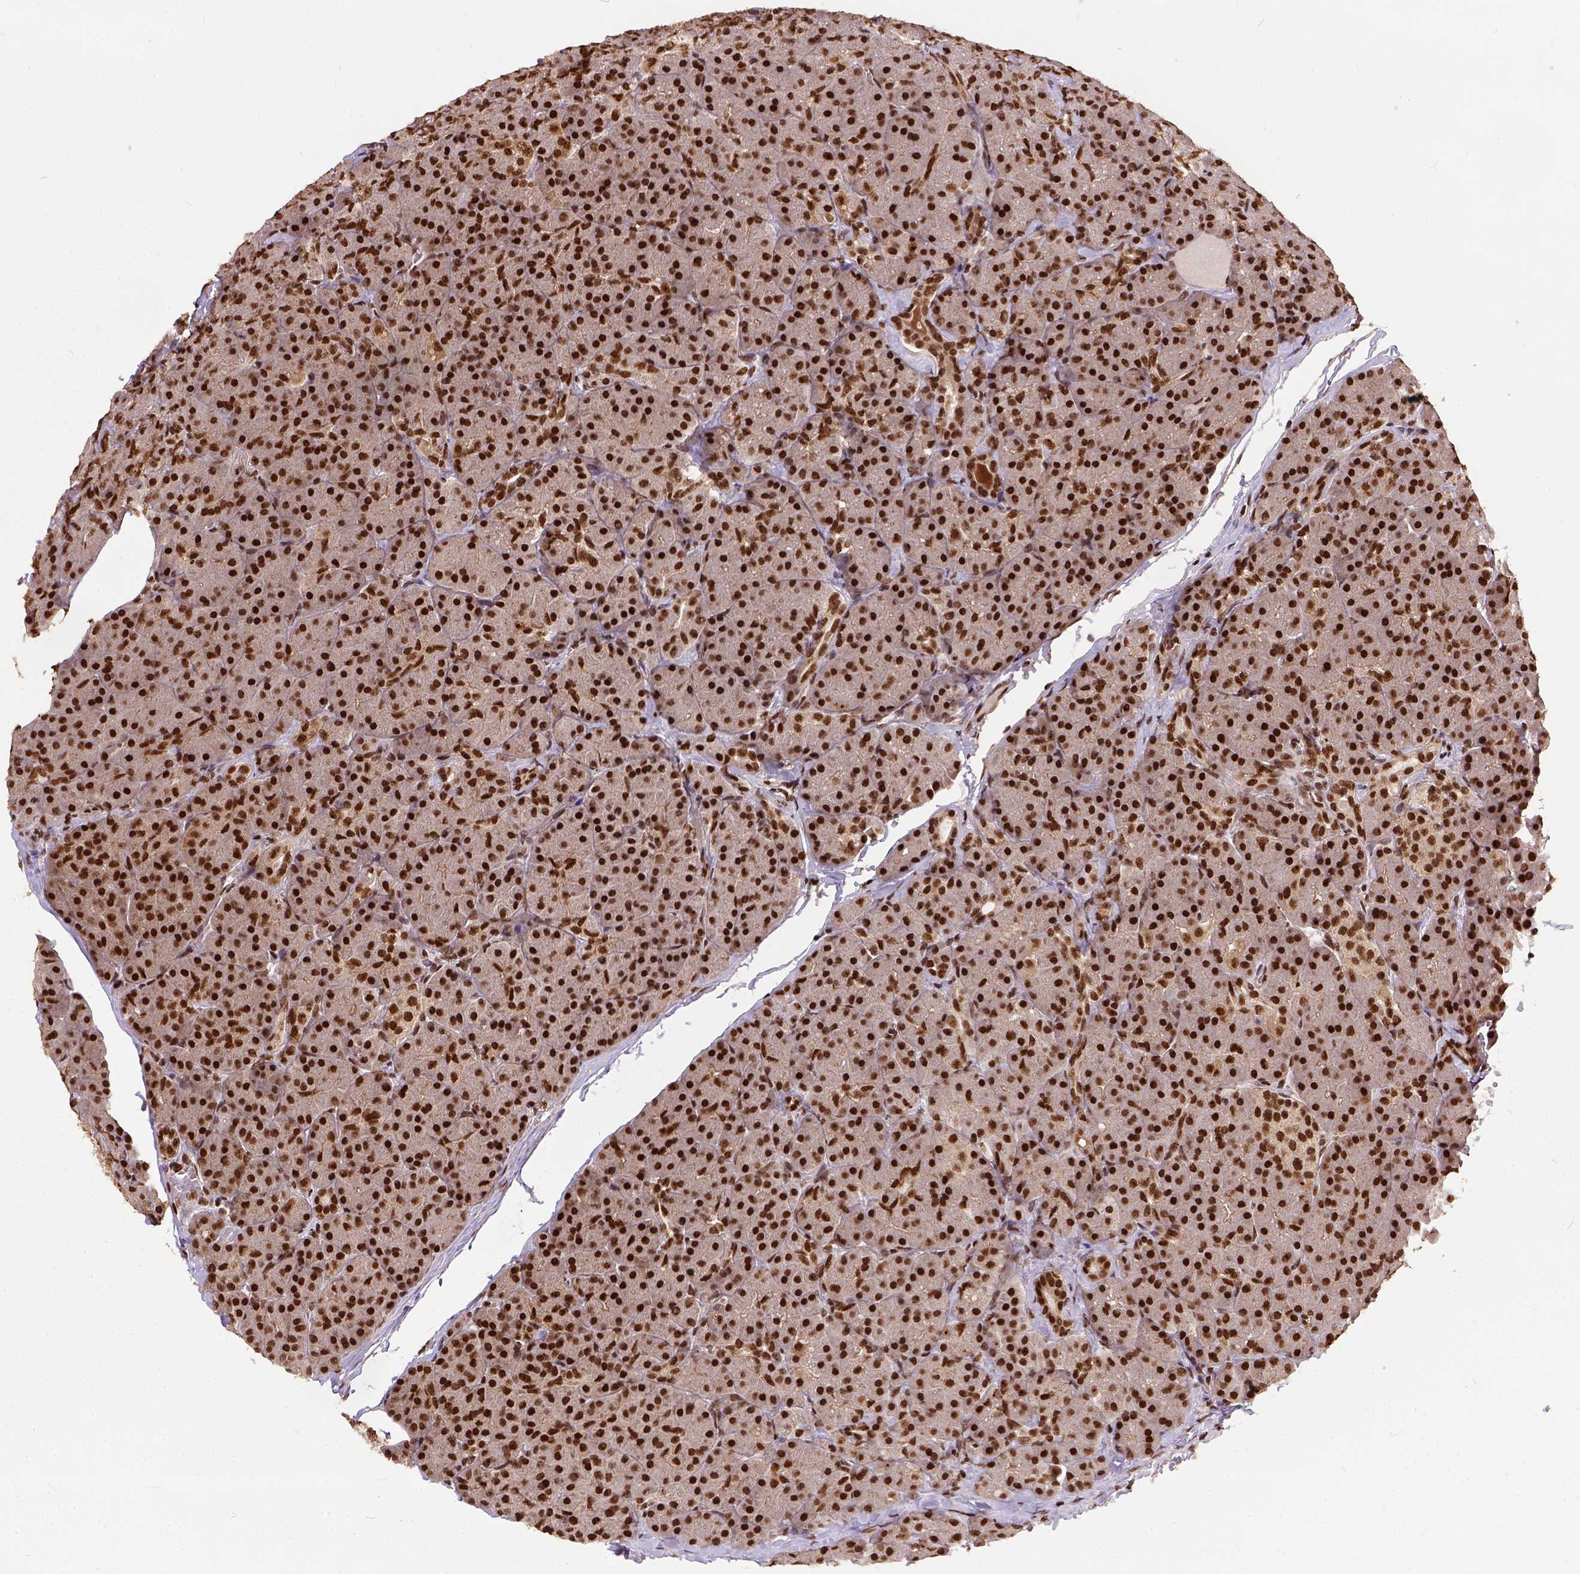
{"staining": {"intensity": "strong", "quantity": ">75%", "location": "nuclear"}, "tissue": "pancreas", "cell_type": "Exocrine glandular cells", "image_type": "normal", "snomed": [{"axis": "morphology", "description": "Normal tissue, NOS"}, {"axis": "topography", "description": "Pancreas"}], "caption": "Benign pancreas reveals strong nuclear staining in about >75% of exocrine glandular cells, visualized by immunohistochemistry.", "gene": "NACC1", "patient": {"sex": "male", "age": 57}}